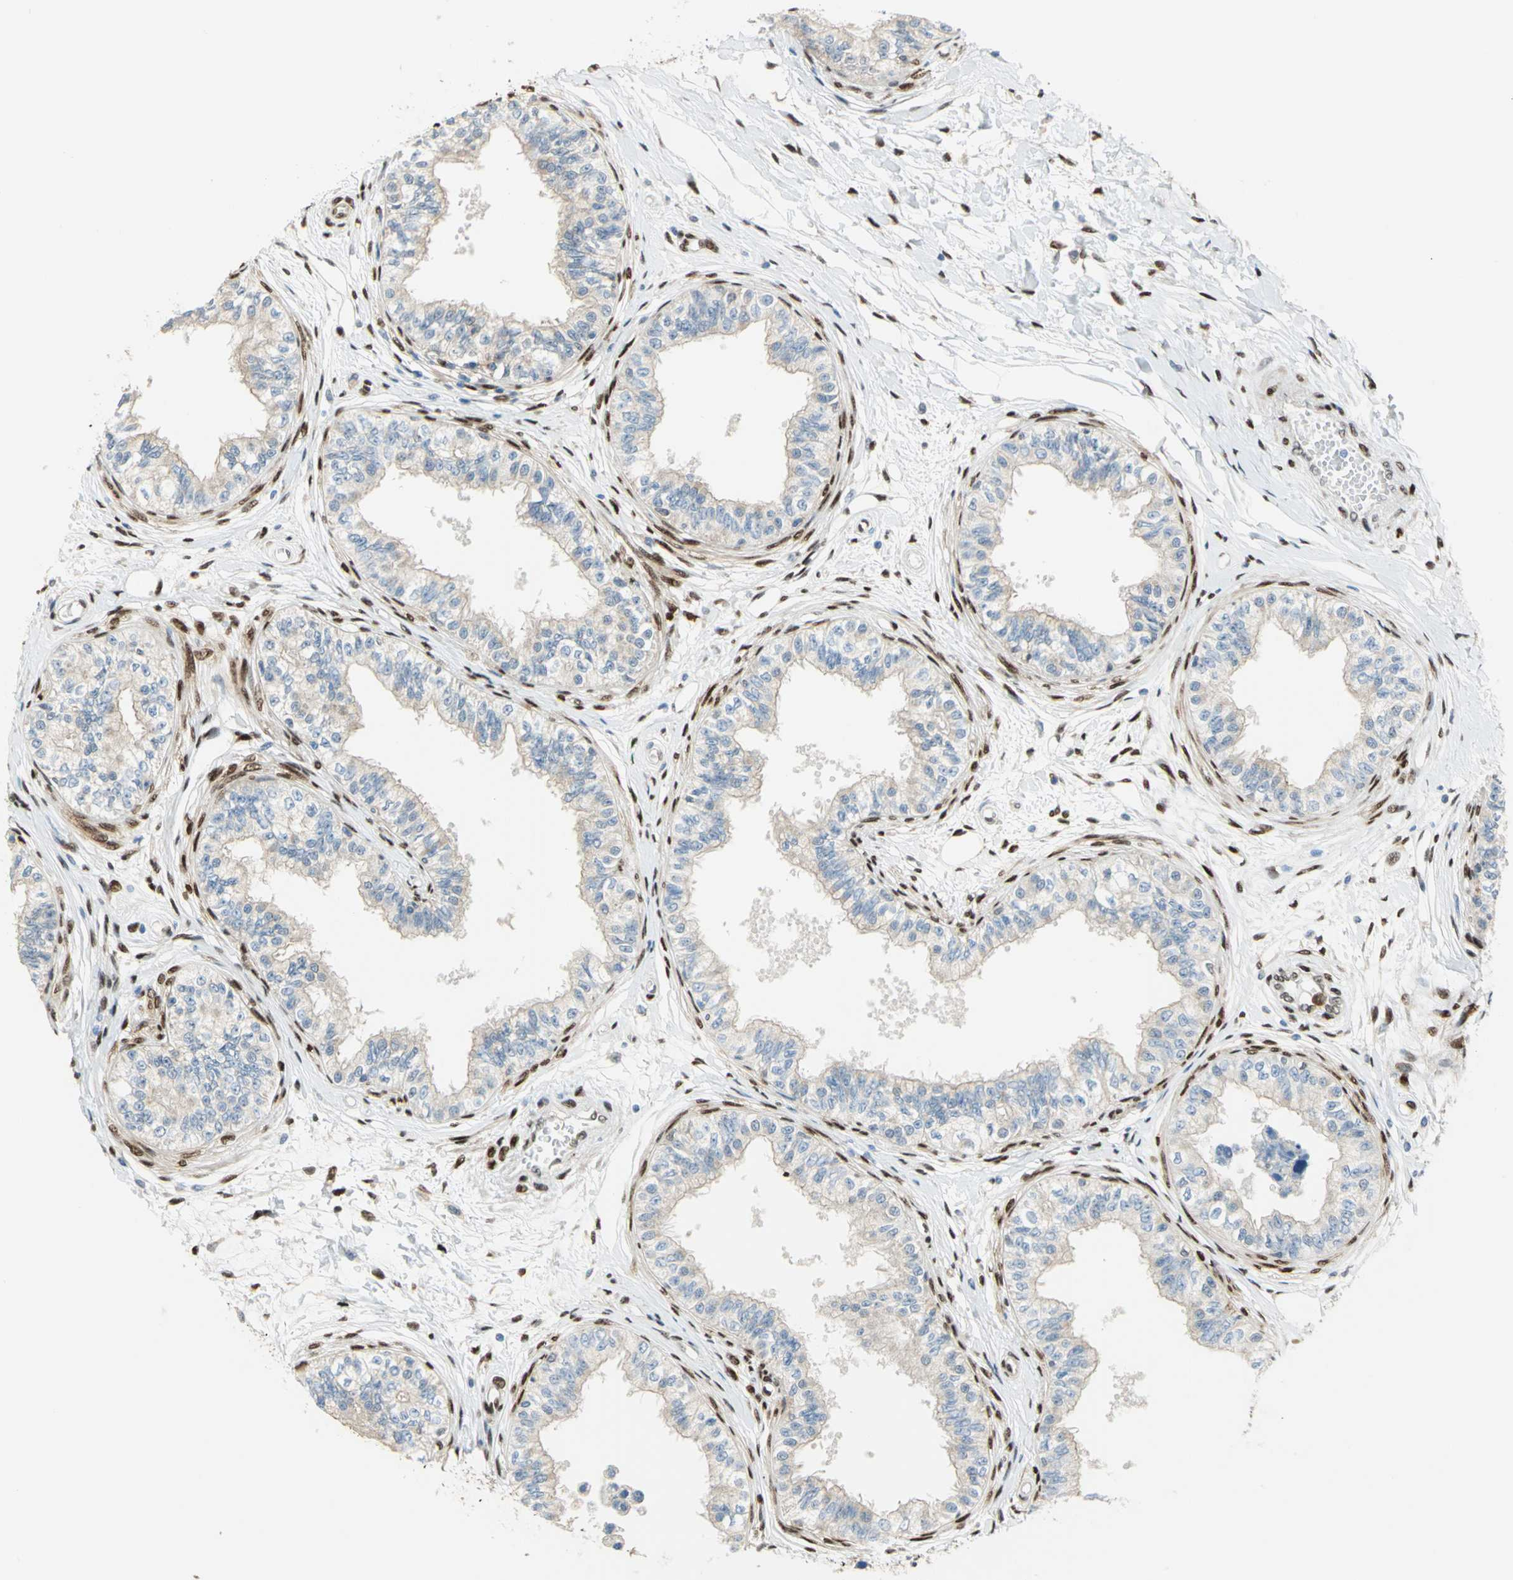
{"staining": {"intensity": "weak", "quantity": ">75%", "location": "cytoplasmic/membranous"}, "tissue": "epididymis", "cell_type": "Glandular cells", "image_type": "normal", "snomed": [{"axis": "morphology", "description": "Normal tissue, NOS"}, {"axis": "morphology", "description": "Adenocarcinoma, metastatic, NOS"}, {"axis": "topography", "description": "Testis"}, {"axis": "topography", "description": "Epididymis"}], "caption": "Human epididymis stained with a brown dye reveals weak cytoplasmic/membranous positive positivity in approximately >75% of glandular cells.", "gene": "RBFOX2", "patient": {"sex": "male", "age": 26}}